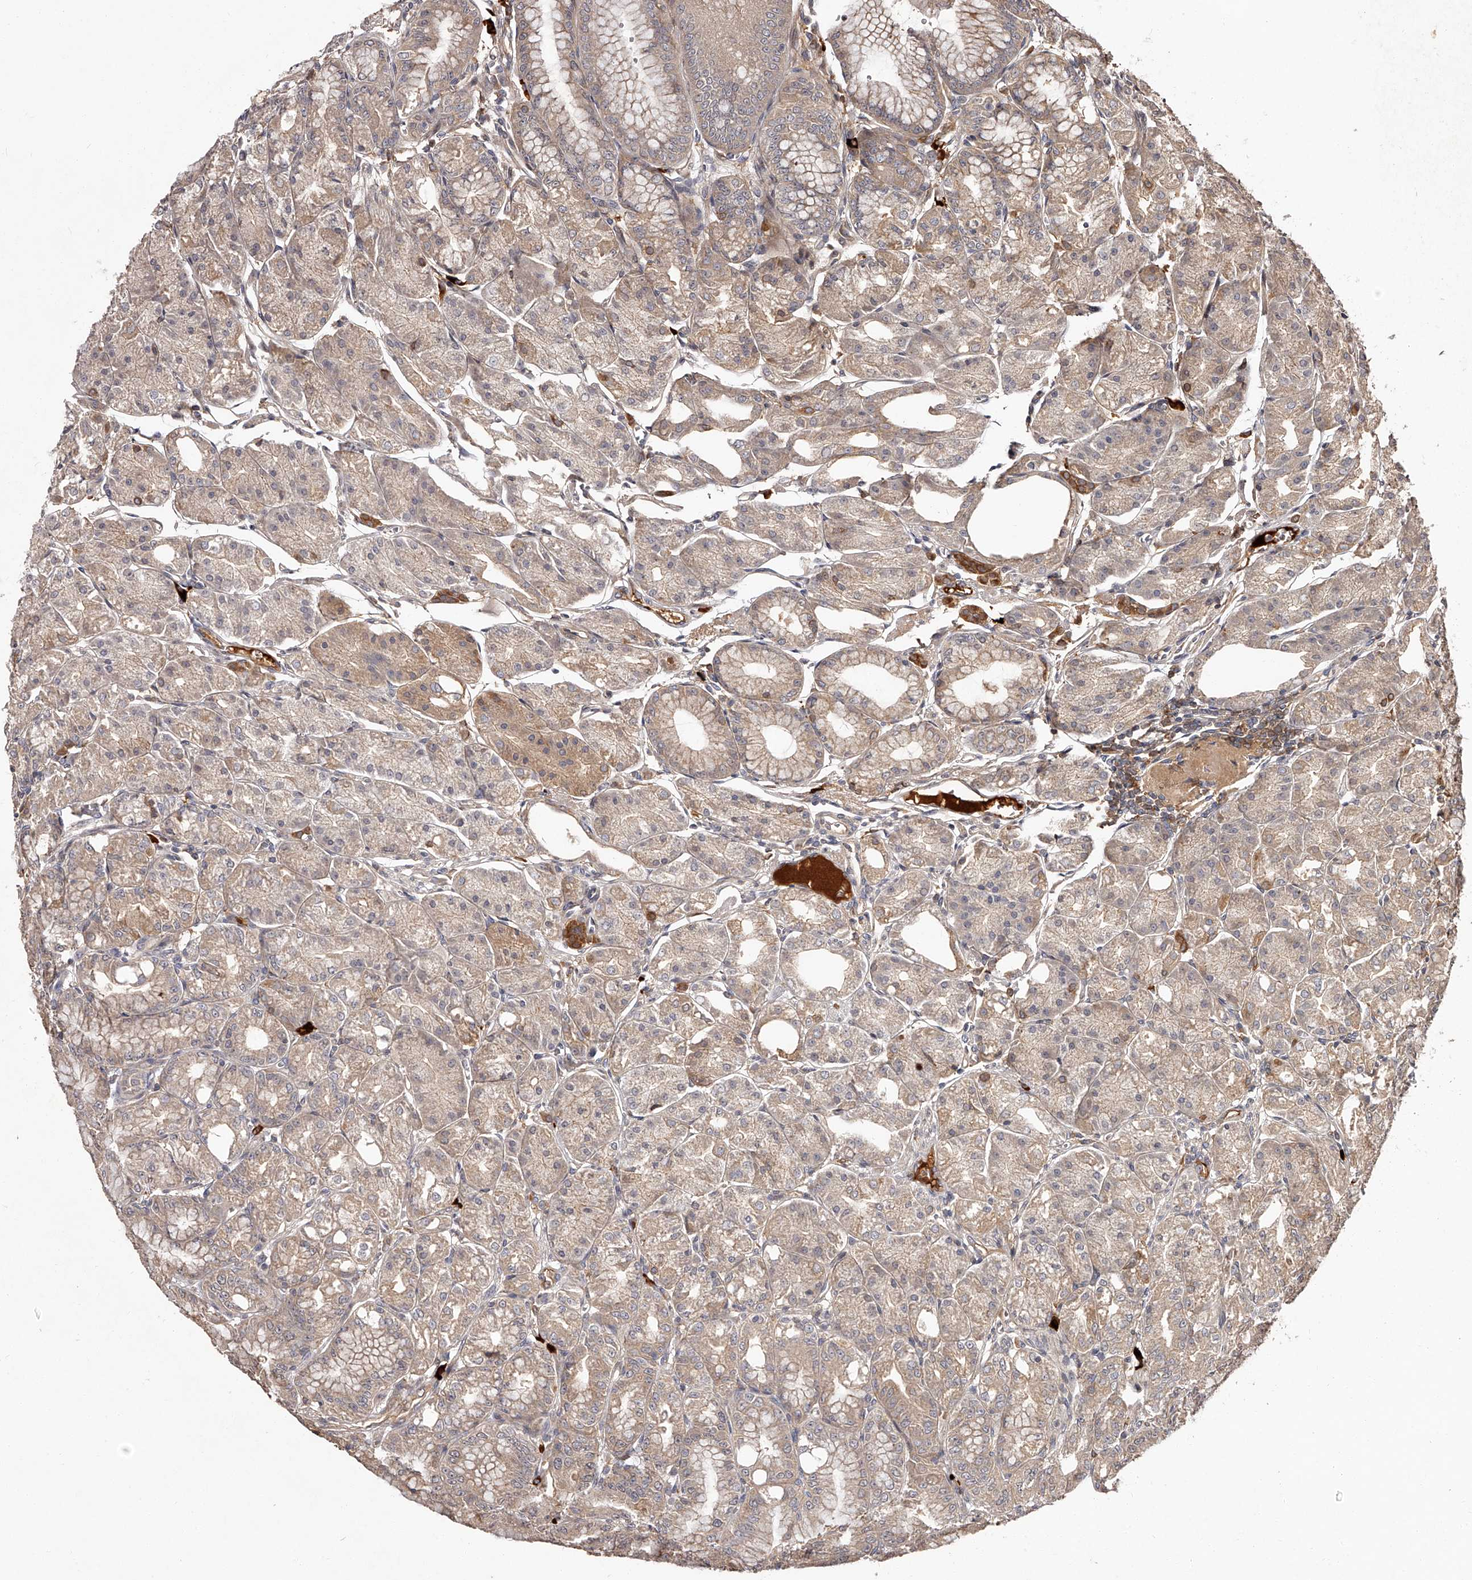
{"staining": {"intensity": "moderate", "quantity": "25%-75%", "location": "cytoplasmic/membranous"}, "tissue": "stomach", "cell_type": "Glandular cells", "image_type": "normal", "snomed": [{"axis": "morphology", "description": "Normal tissue, NOS"}, {"axis": "topography", "description": "Stomach, lower"}], "caption": "Glandular cells display moderate cytoplasmic/membranous positivity in approximately 25%-75% of cells in normal stomach. Using DAB (brown) and hematoxylin (blue) stains, captured at high magnification using brightfield microscopy.", "gene": "CRYZL1", "patient": {"sex": "male", "age": 71}}